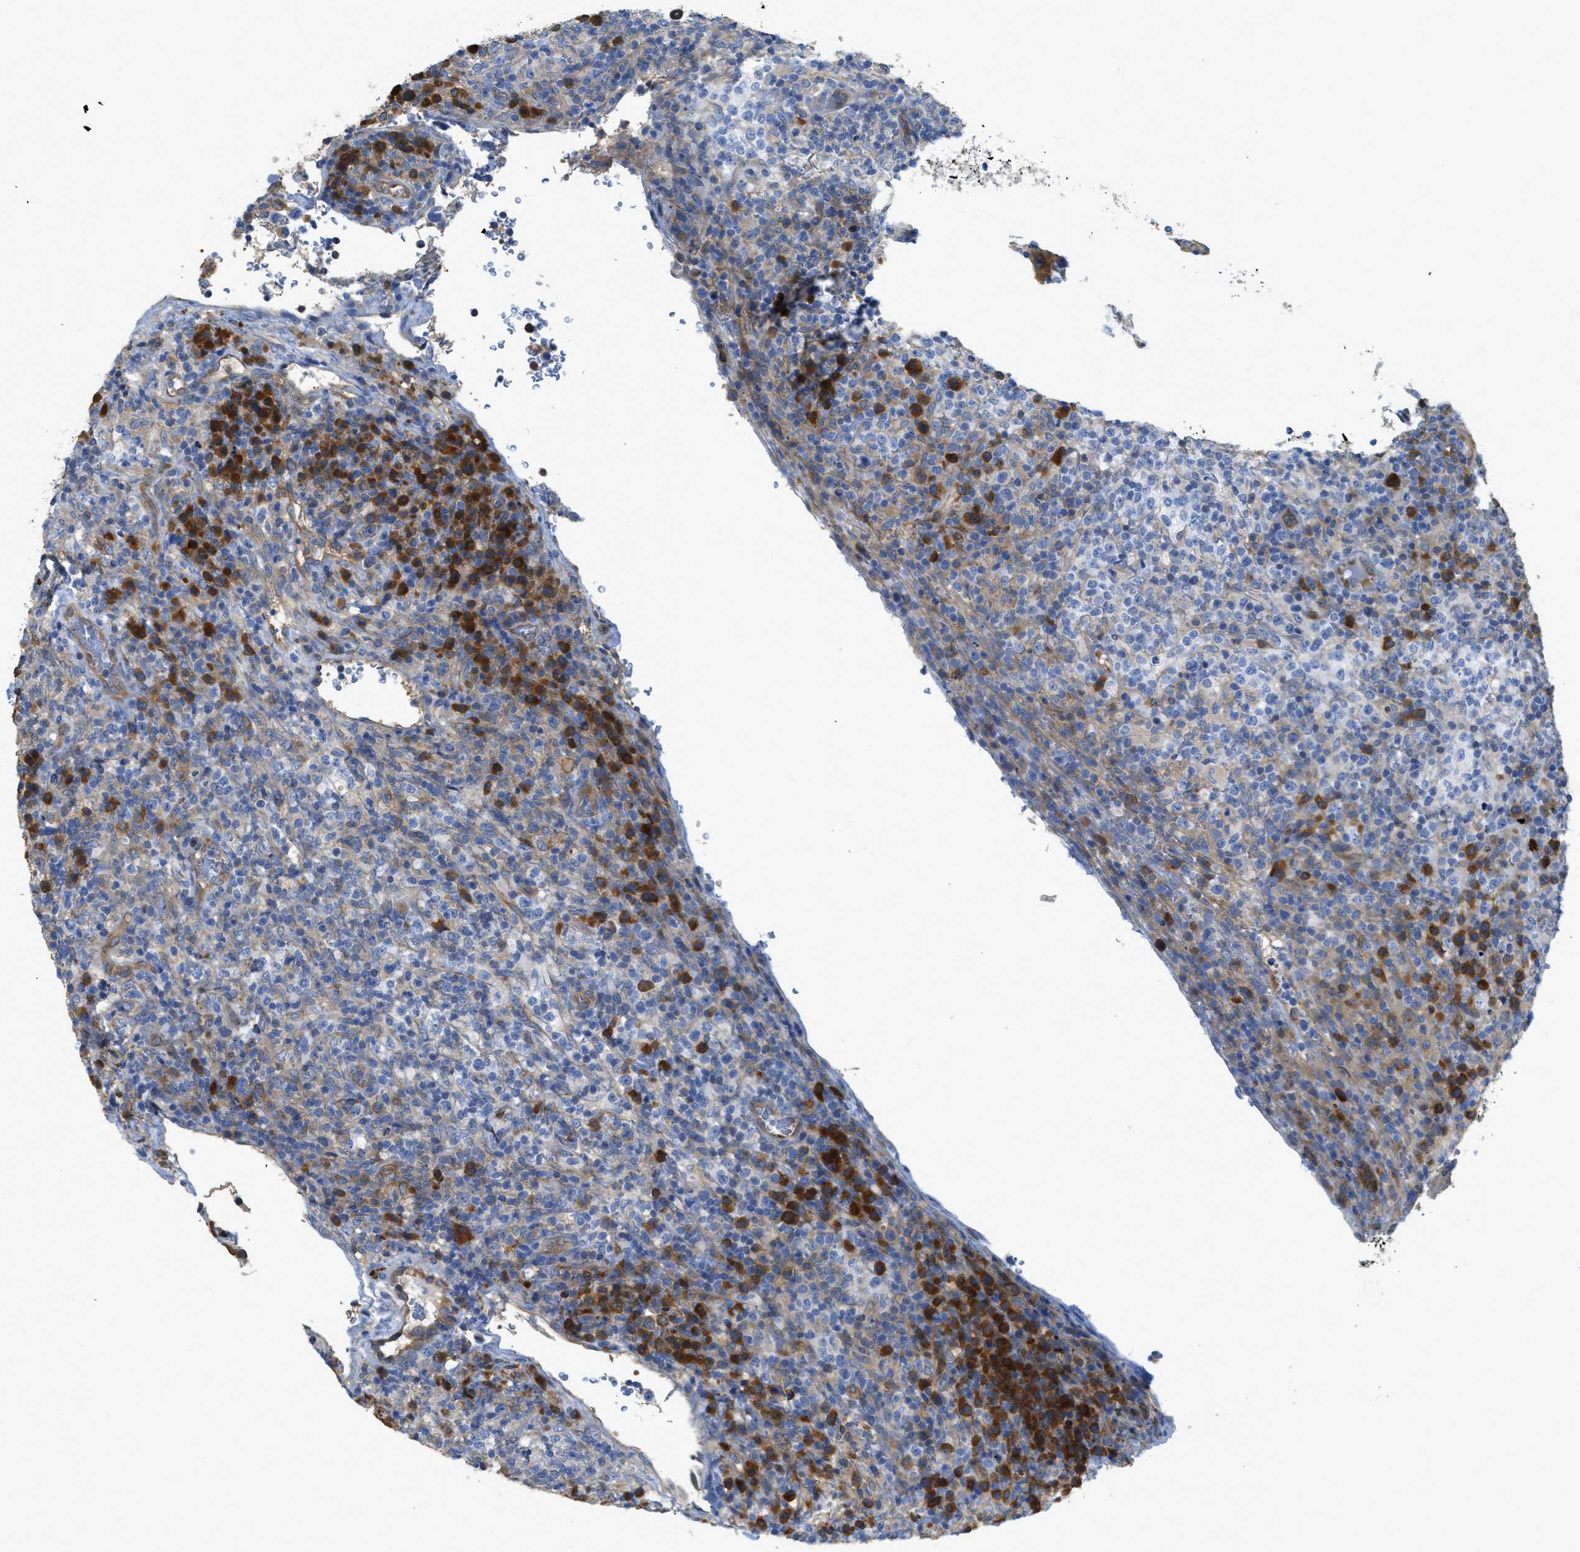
{"staining": {"intensity": "weak", "quantity": "25%-75%", "location": "cytoplasmic/membranous"}, "tissue": "lymphoma", "cell_type": "Tumor cells", "image_type": "cancer", "snomed": [{"axis": "morphology", "description": "Malignant lymphoma, non-Hodgkin's type, High grade"}, {"axis": "topography", "description": "Lymph node"}], "caption": "High-power microscopy captured an immunohistochemistry histopathology image of lymphoma, revealing weak cytoplasmic/membranous positivity in about 25%-75% of tumor cells. (DAB (3,3'-diaminobenzidine) IHC, brown staining for protein, blue staining for nuclei).", "gene": "CASP10", "patient": {"sex": "female", "age": 76}}